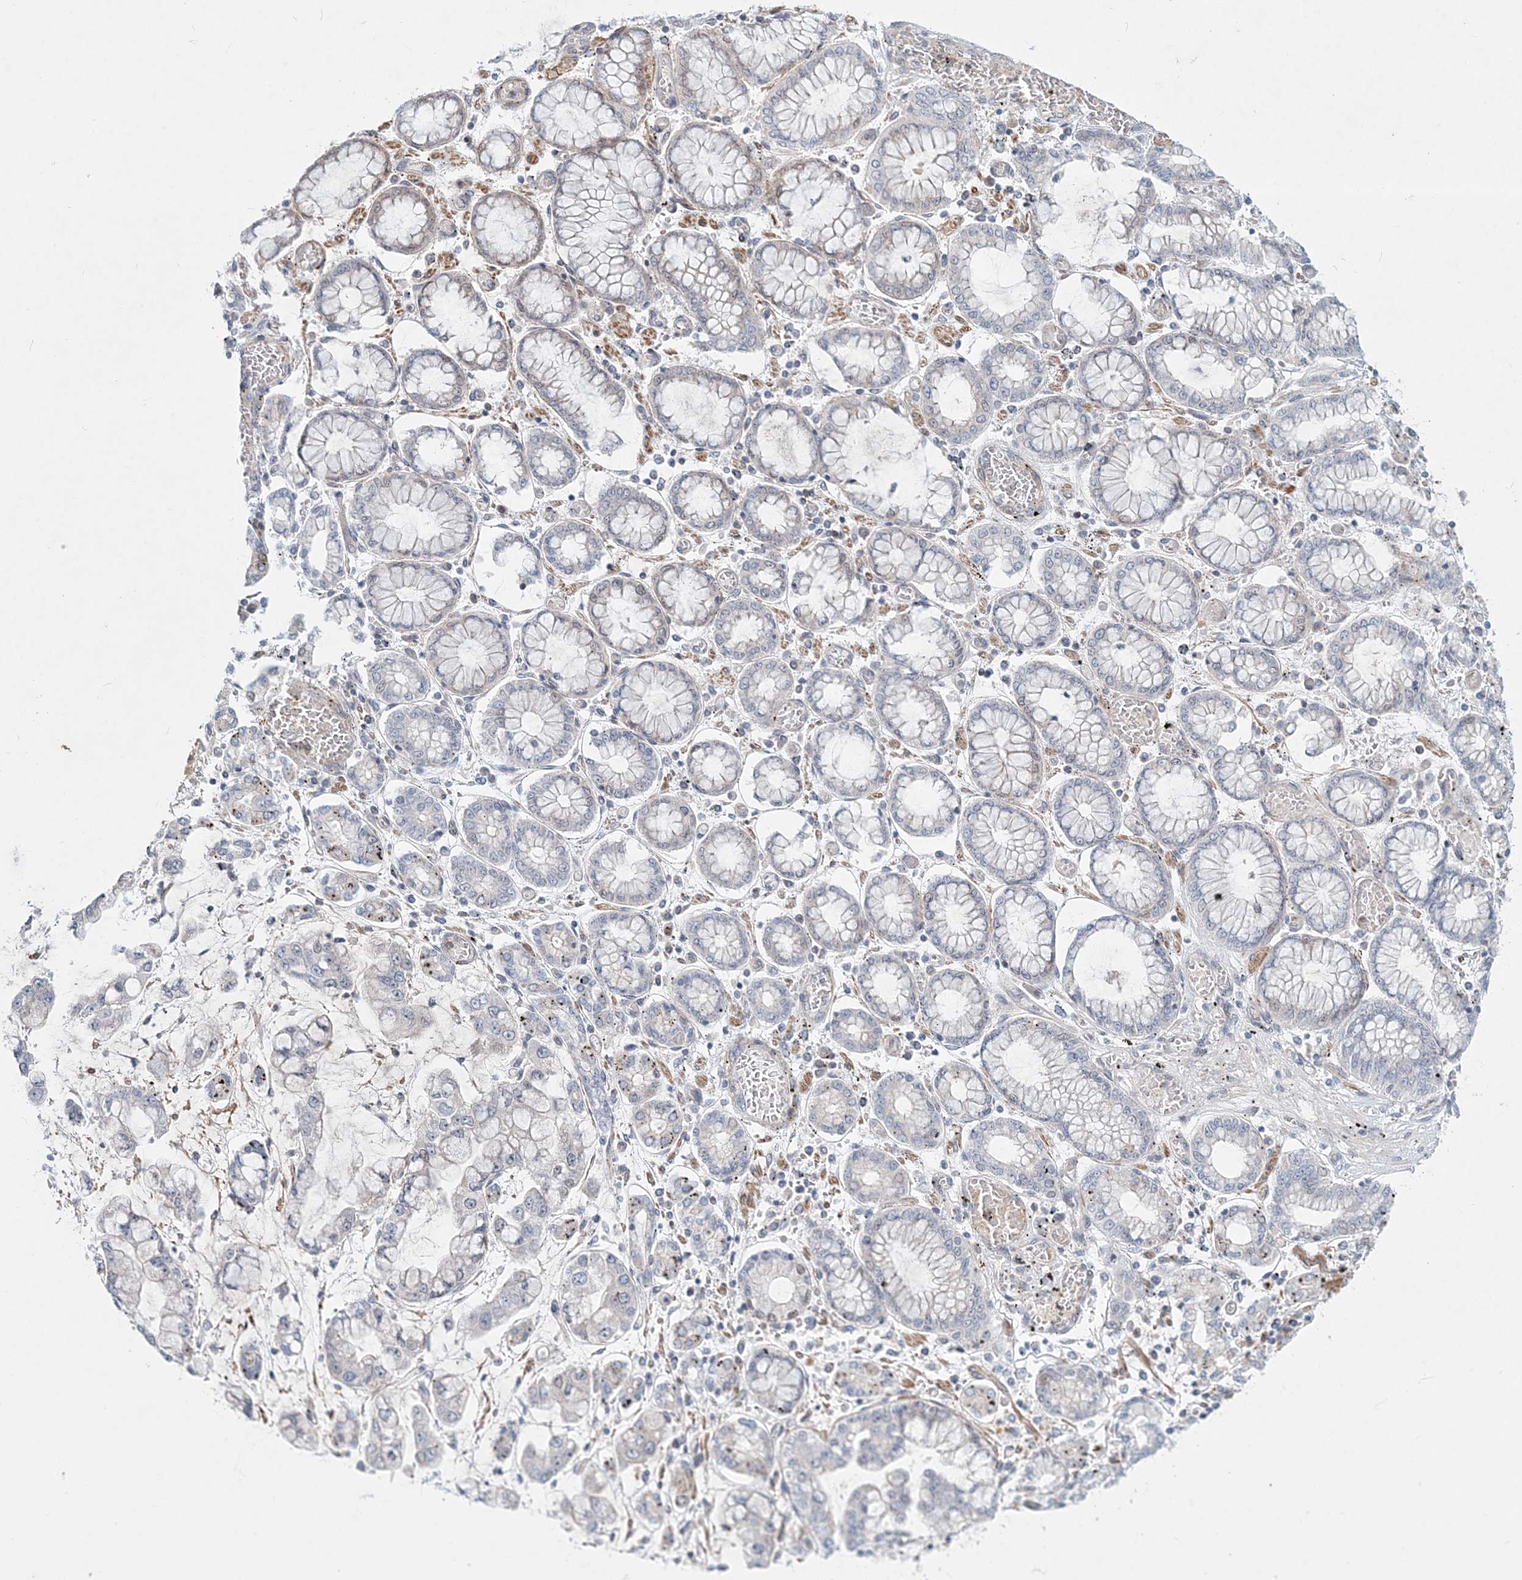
{"staining": {"intensity": "negative", "quantity": "none", "location": "none"}, "tissue": "stomach cancer", "cell_type": "Tumor cells", "image_type": "cancer", "snomed": [{"axis": "morphology", "description": "Normal tissue, NOS"}, {"axis": "morphology", "description": "Adenocarcinoma, NOS"}, {"axis": "topography", "description": "Stomach, upper"}, {"axis": "topography", "description": "Stomach"}], "caption": "This photomicrograph is of stomach adenocarcinoma stained with immunohistochemistry (IHC) to label a protein in brown with the nuclei are counter-stained blue. There is no staining in tumor cells. (DAB (3,3'-diaminobenzidine) immunohistochemistry (IHC) visualized using brightfield microscopy, high magnification).", "gene": "DNAH5", "patient": {"sex": "male", "age": 76}}